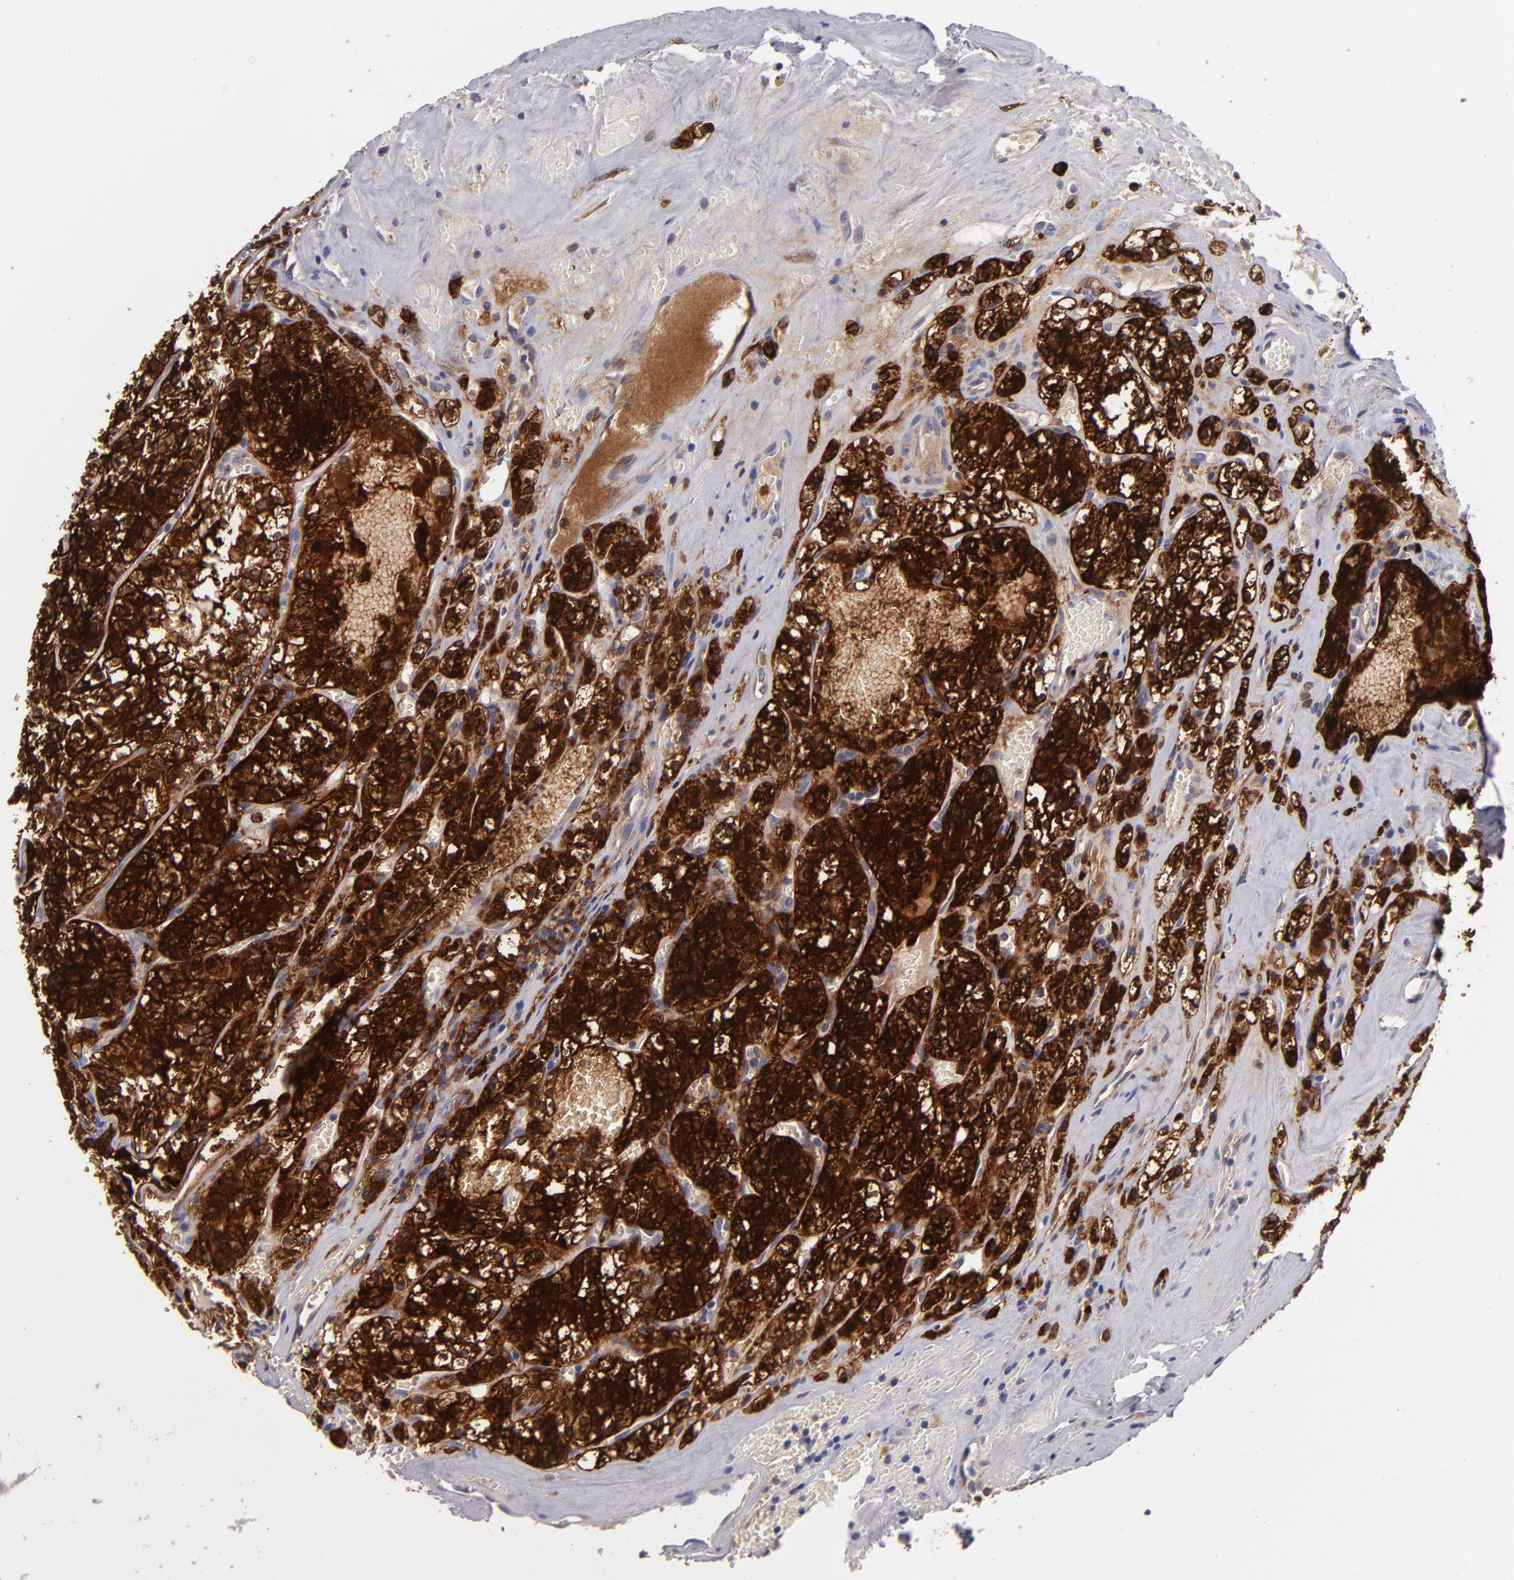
{"staining": {"intensity": "strong", "quantity": ">75%", "location": "cytoplasmic/membranous"}, "tissue": "renal cancer", "cell_type": "Tumor cells", "image_type": "cancer", "snomed": [{"axis": "morphology", "description": "Adenocarcinoma, NOS"}, {"axis": "topography", "description": "Kidney"}], "caption": "Renal cancer was stained to show a protein in brown. There is high levels of strong cytoplasmic/membranous positivity in approximately >75% of tumor cells. (Stains: DAB in brown, nuclei in blue, Microscopy: brightfield microscopy at high magnification).", "gene": "MMP10", "patient": {"sex": "male", "age": 61}}